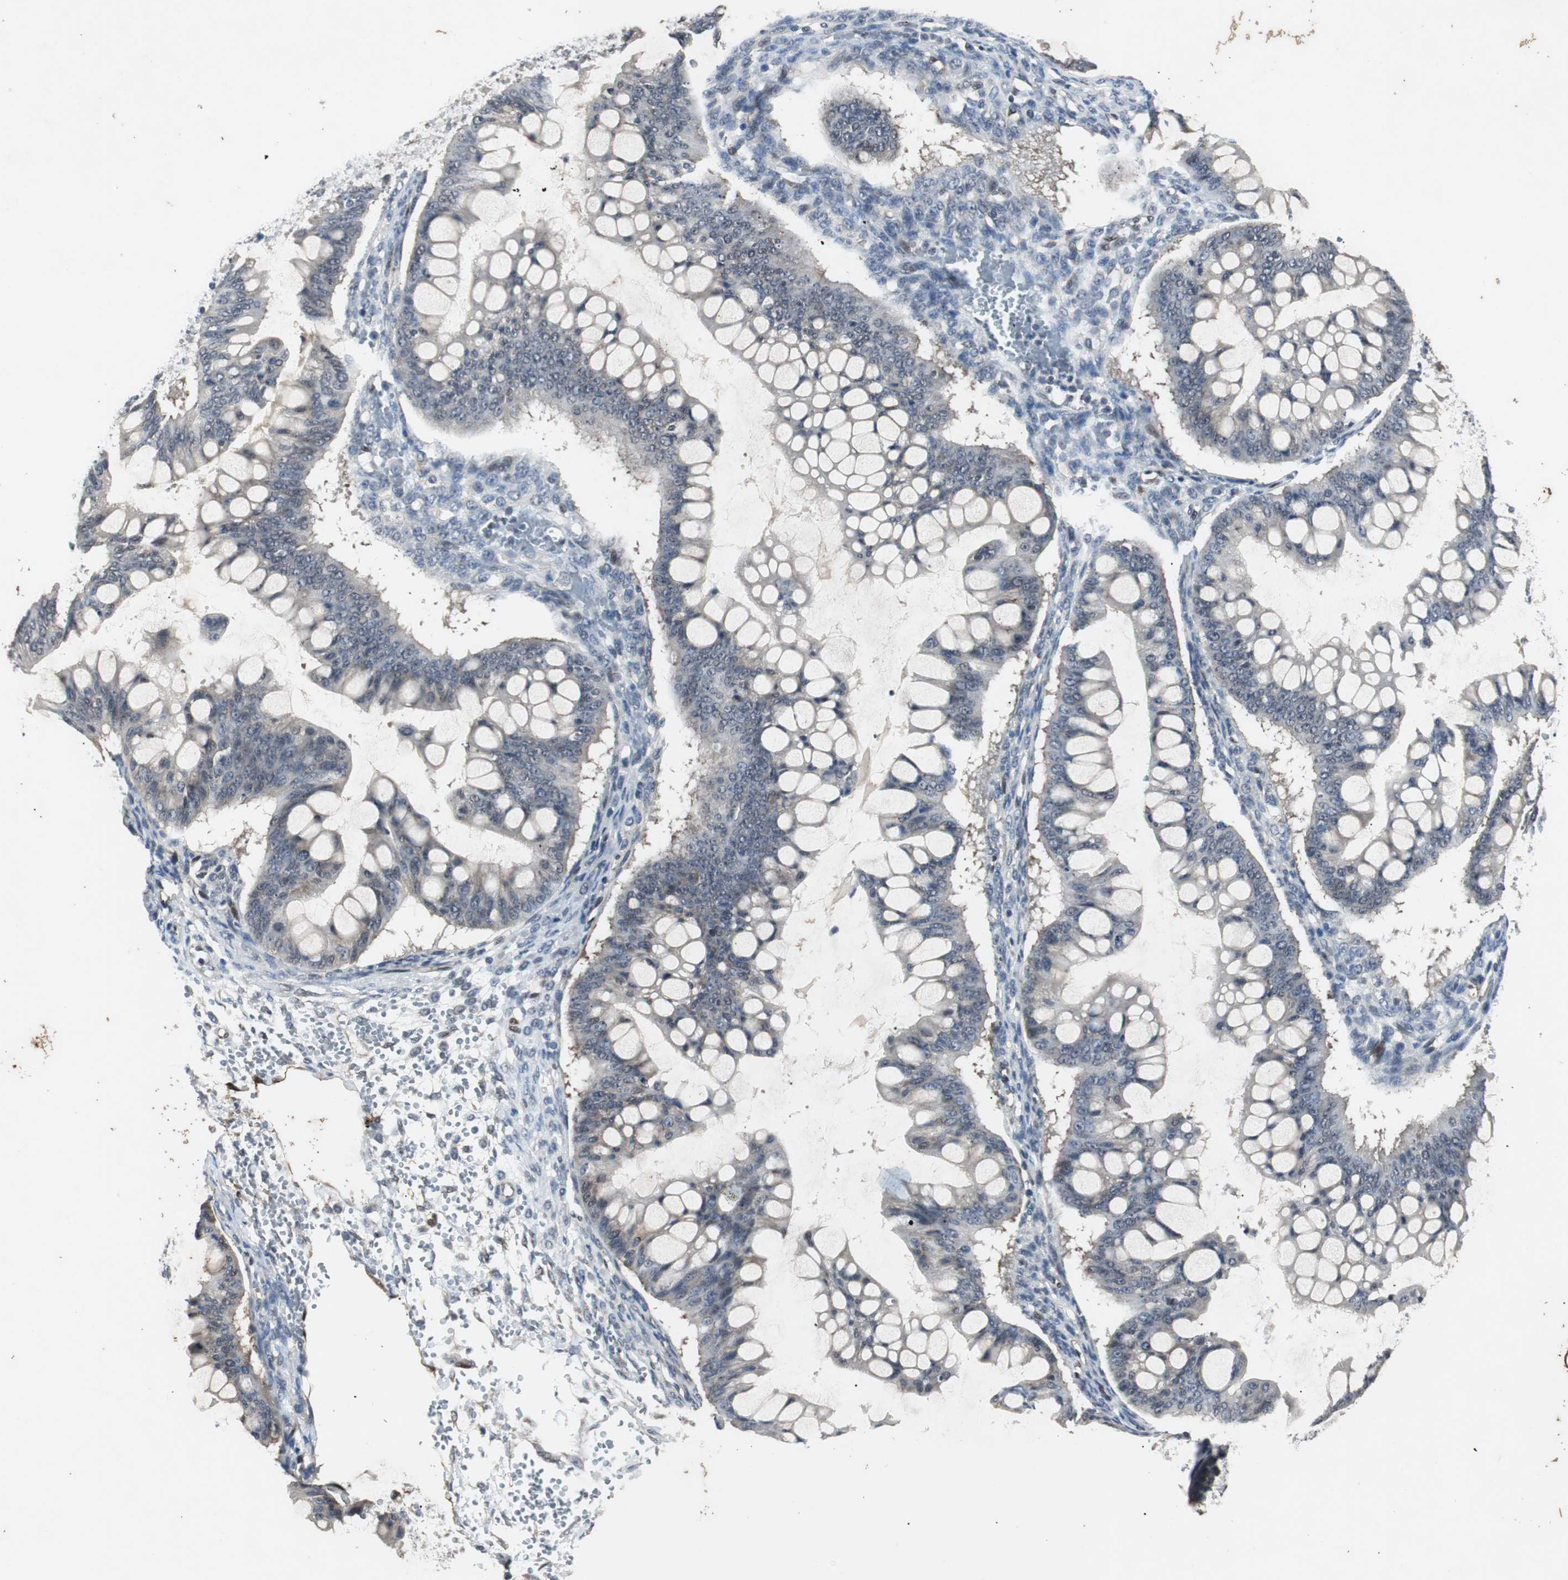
{"staining": {"intensity": "negative", "quantity": "none", "location": "none"}, "tissue": "ovarian cancer", "cell_type": "Tumor cells", "image_type": "cancer", "snomed": [{"axis": "morphology", "description": "Cystadenocarcinoma, mucinous, NOS"}, {"axis": "topography", "description": "Ovary"}], "caption": "An immunohistochemistry (IHC) image of ovarian mucinous cystadenocarcinoma is shown. There is no staining in tumor cells of ovarian mucinous cystadenocarcinoma.", "gene": "SMAD1", "patient": {"sex": "female", "age": 73}}